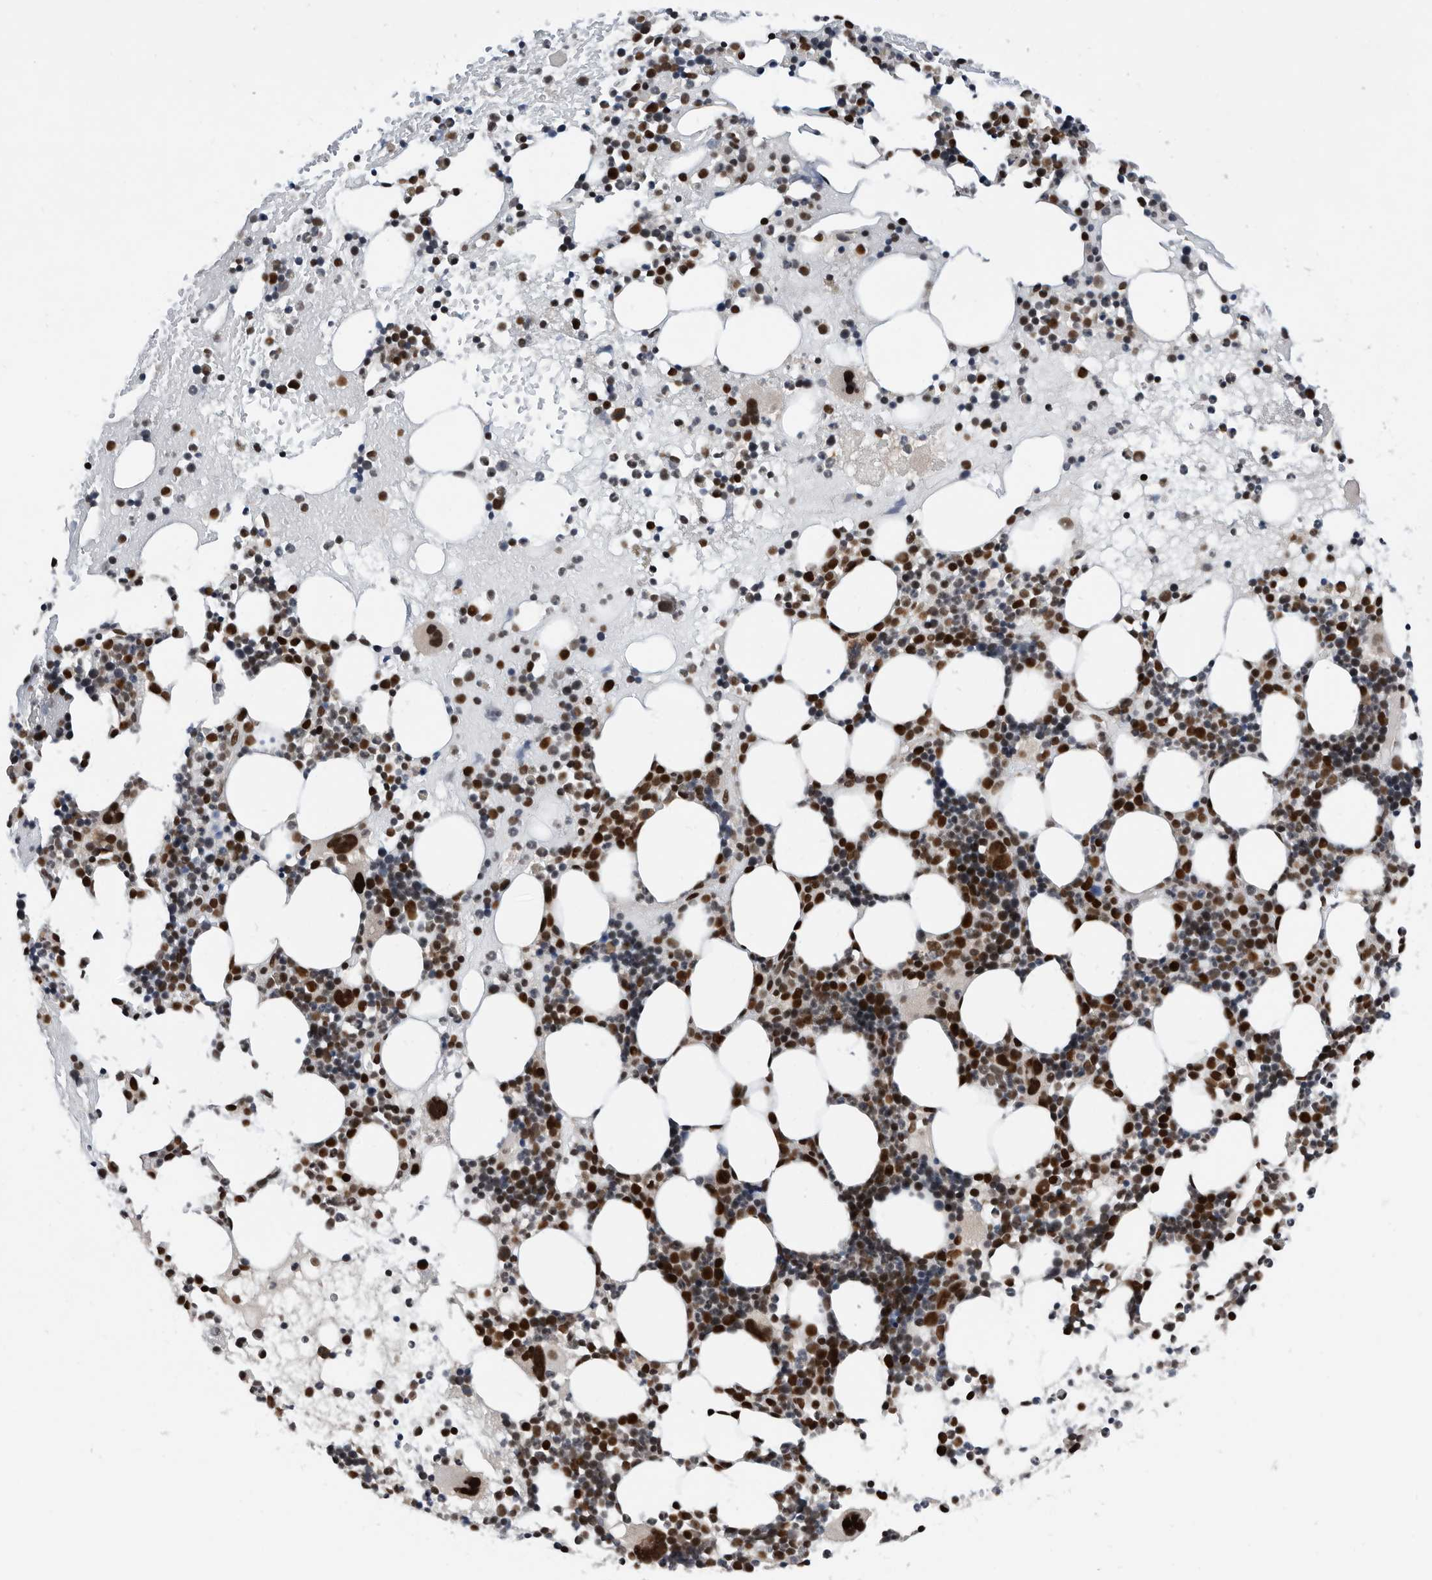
{"staining": {"intensity": "strong", "quantity": ">75%", "location": "cytoplasmic/membranous,nuclear"}, "tissue": "bone marrow", "cell_type": "Hematopoietic cells", "image_type": "normal", "snomed": [{"axis": "morphology", "description": "Normal tissue, NOS"}, {"axis": "topography", "description": "Bone marrow"}], "caption": "Immunohistochemistry of unremarkable human bone marrow displays high levels of strong cytoplasmic/membranous,nuclear expression in about >75% of hematopoietic cells. Immunohistochemistry (ihc) stains the protein in brown and the nuclei are stained blue.", "gene": "ZNF260", "patient": {"sex": "female", "age": 57}}